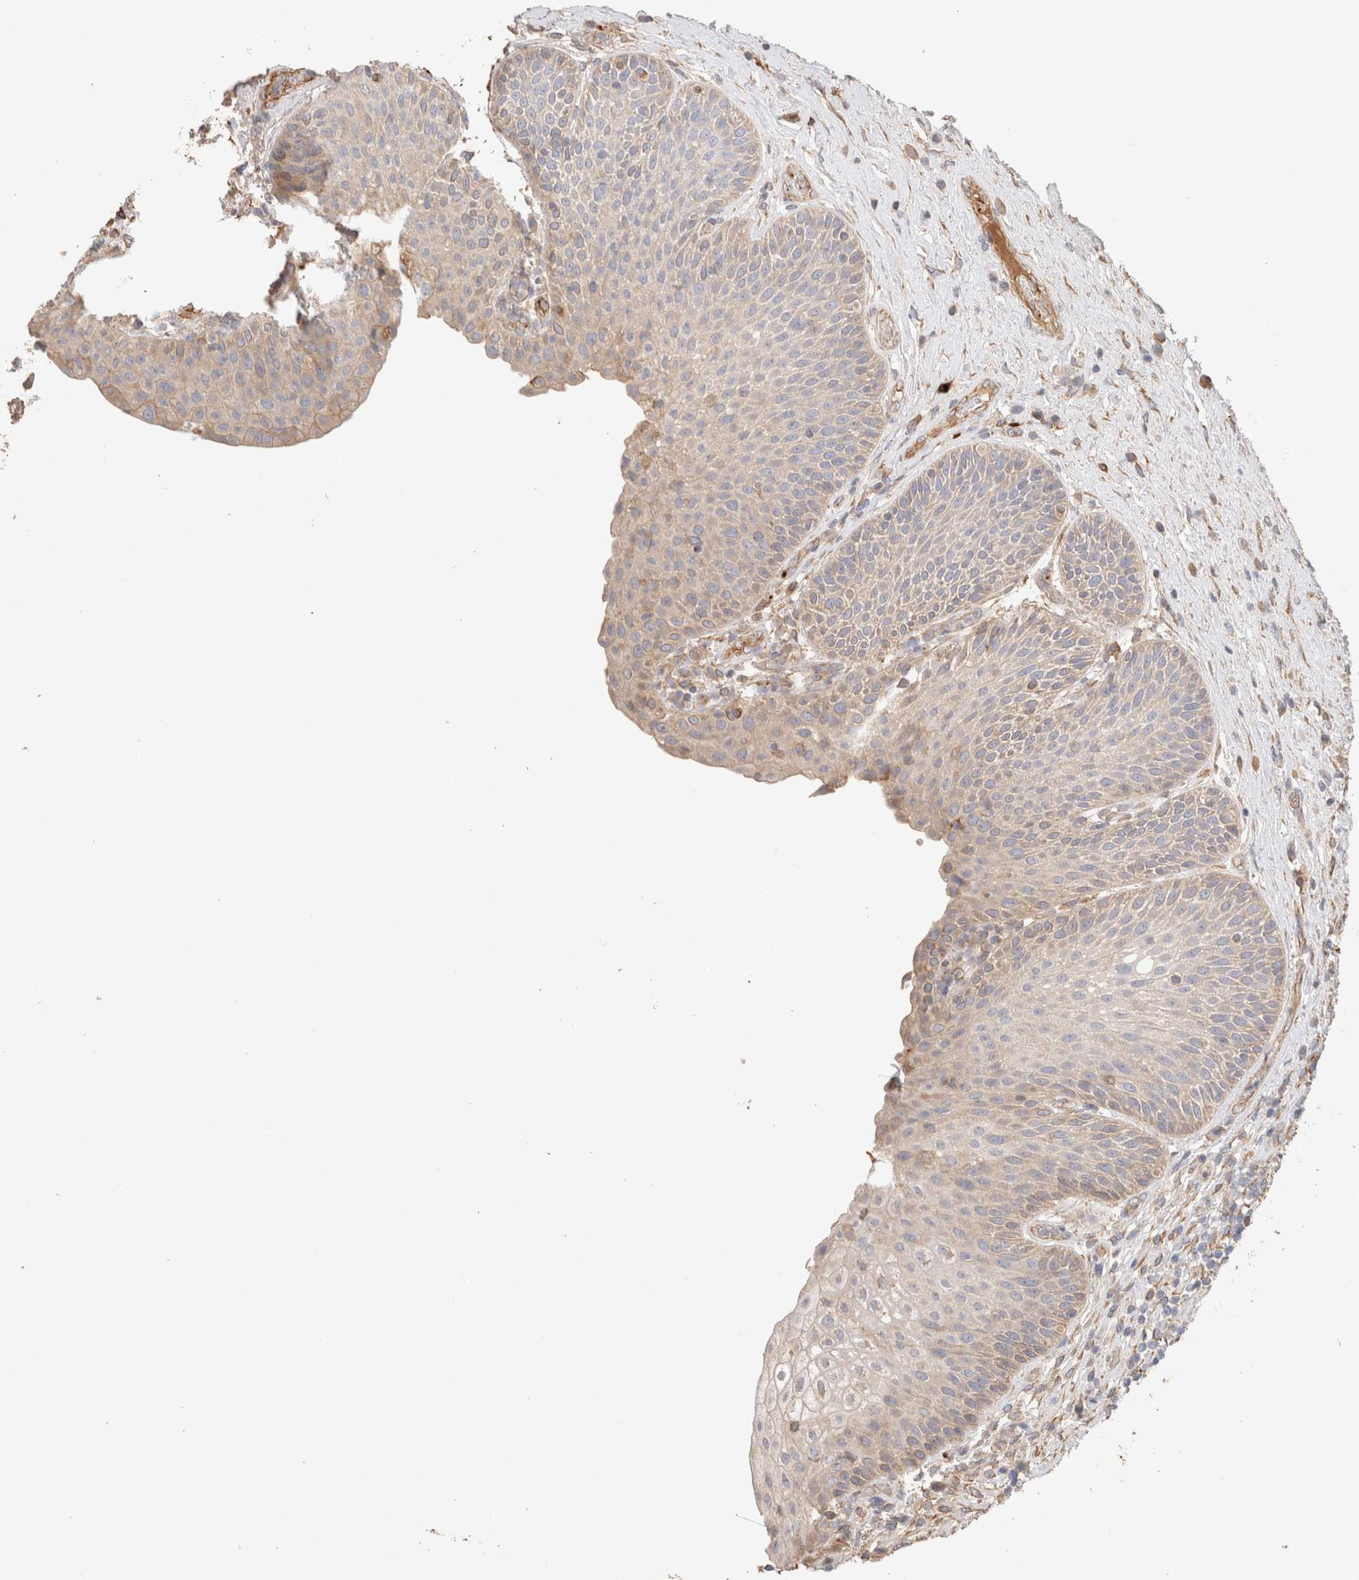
{"staining": {"intensity": "moderate", "quantity": "<25%", "location": "cytoplasmic/membranous"}, "tissue": "urinary bladder", "cell_type": "Urothelial cells", "image_type": "normal", "snomed": [{"axis": "morphology", "description": "Normal tissue, NOS"}, {"axis": "topography", "description": "Urinary bladder"}], "caption": "Immunohistochemical staining of normal human urinary bladder exhibits low levels of moderate cytoplasmic/membranous positivity in approximately <25% of urothelial cells.", "gene": "PROS1", "patient": {"sex": "female", "age": 62}}